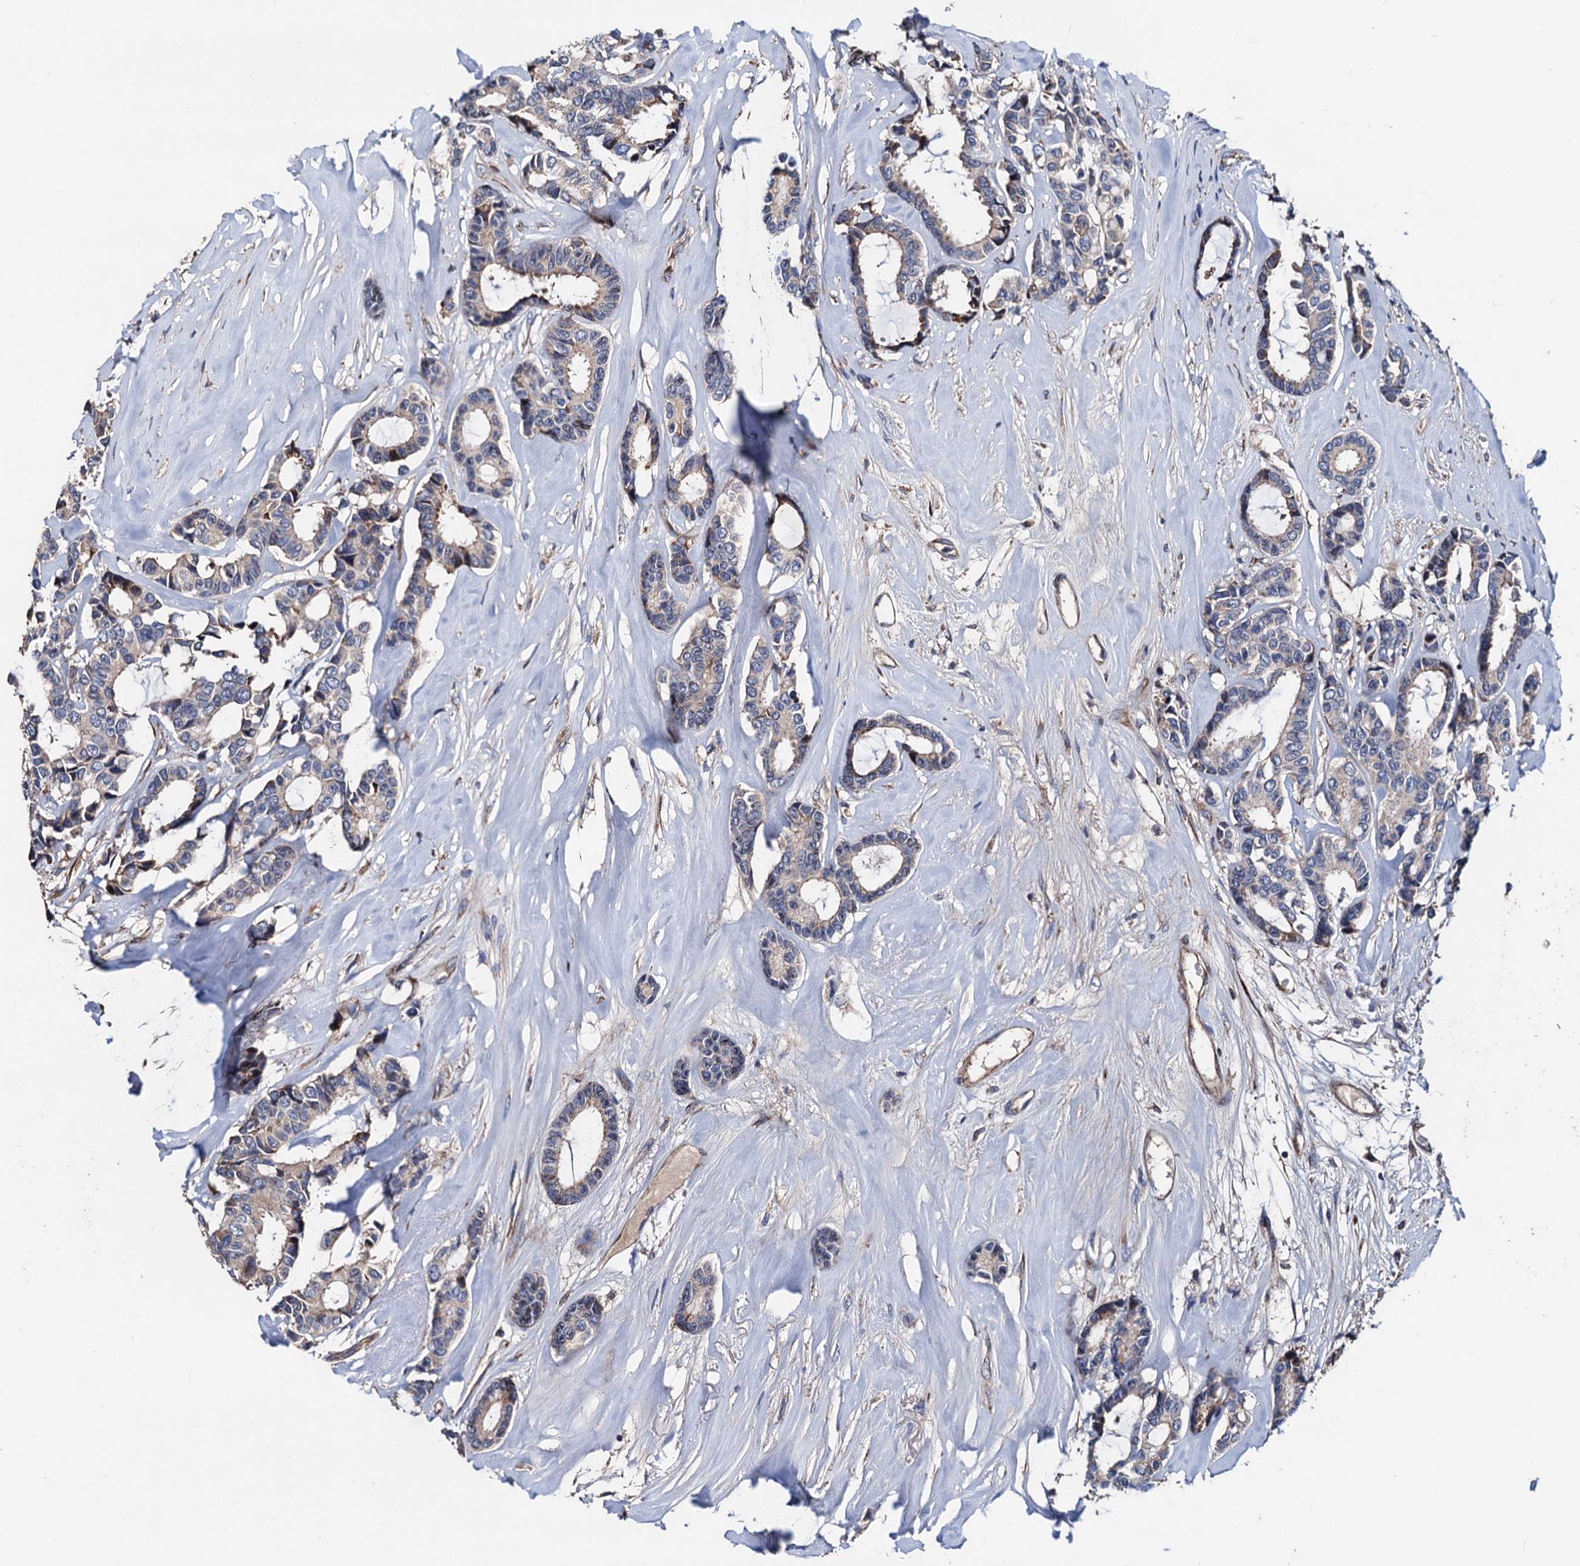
{"staining": {"intensity": "weak", "quantity": "<25%", "location": "cytoplasmic/membranous"}, "tissue": "breast cancer", "cell_type": "Tumor cells", "image_type": "cancer", "snomed": [{"axis": "morphology", "description": "Duct carcinoma"}, {"axis": "topography", "description": "Breast"}], "caption": "Human breast invasive ductal carcinoma stained for a protein using immunohistochemistry shows no positivity in tumor cells.", "gene": "AKAP11", "patient": {"sex": "female", "age": 87}}